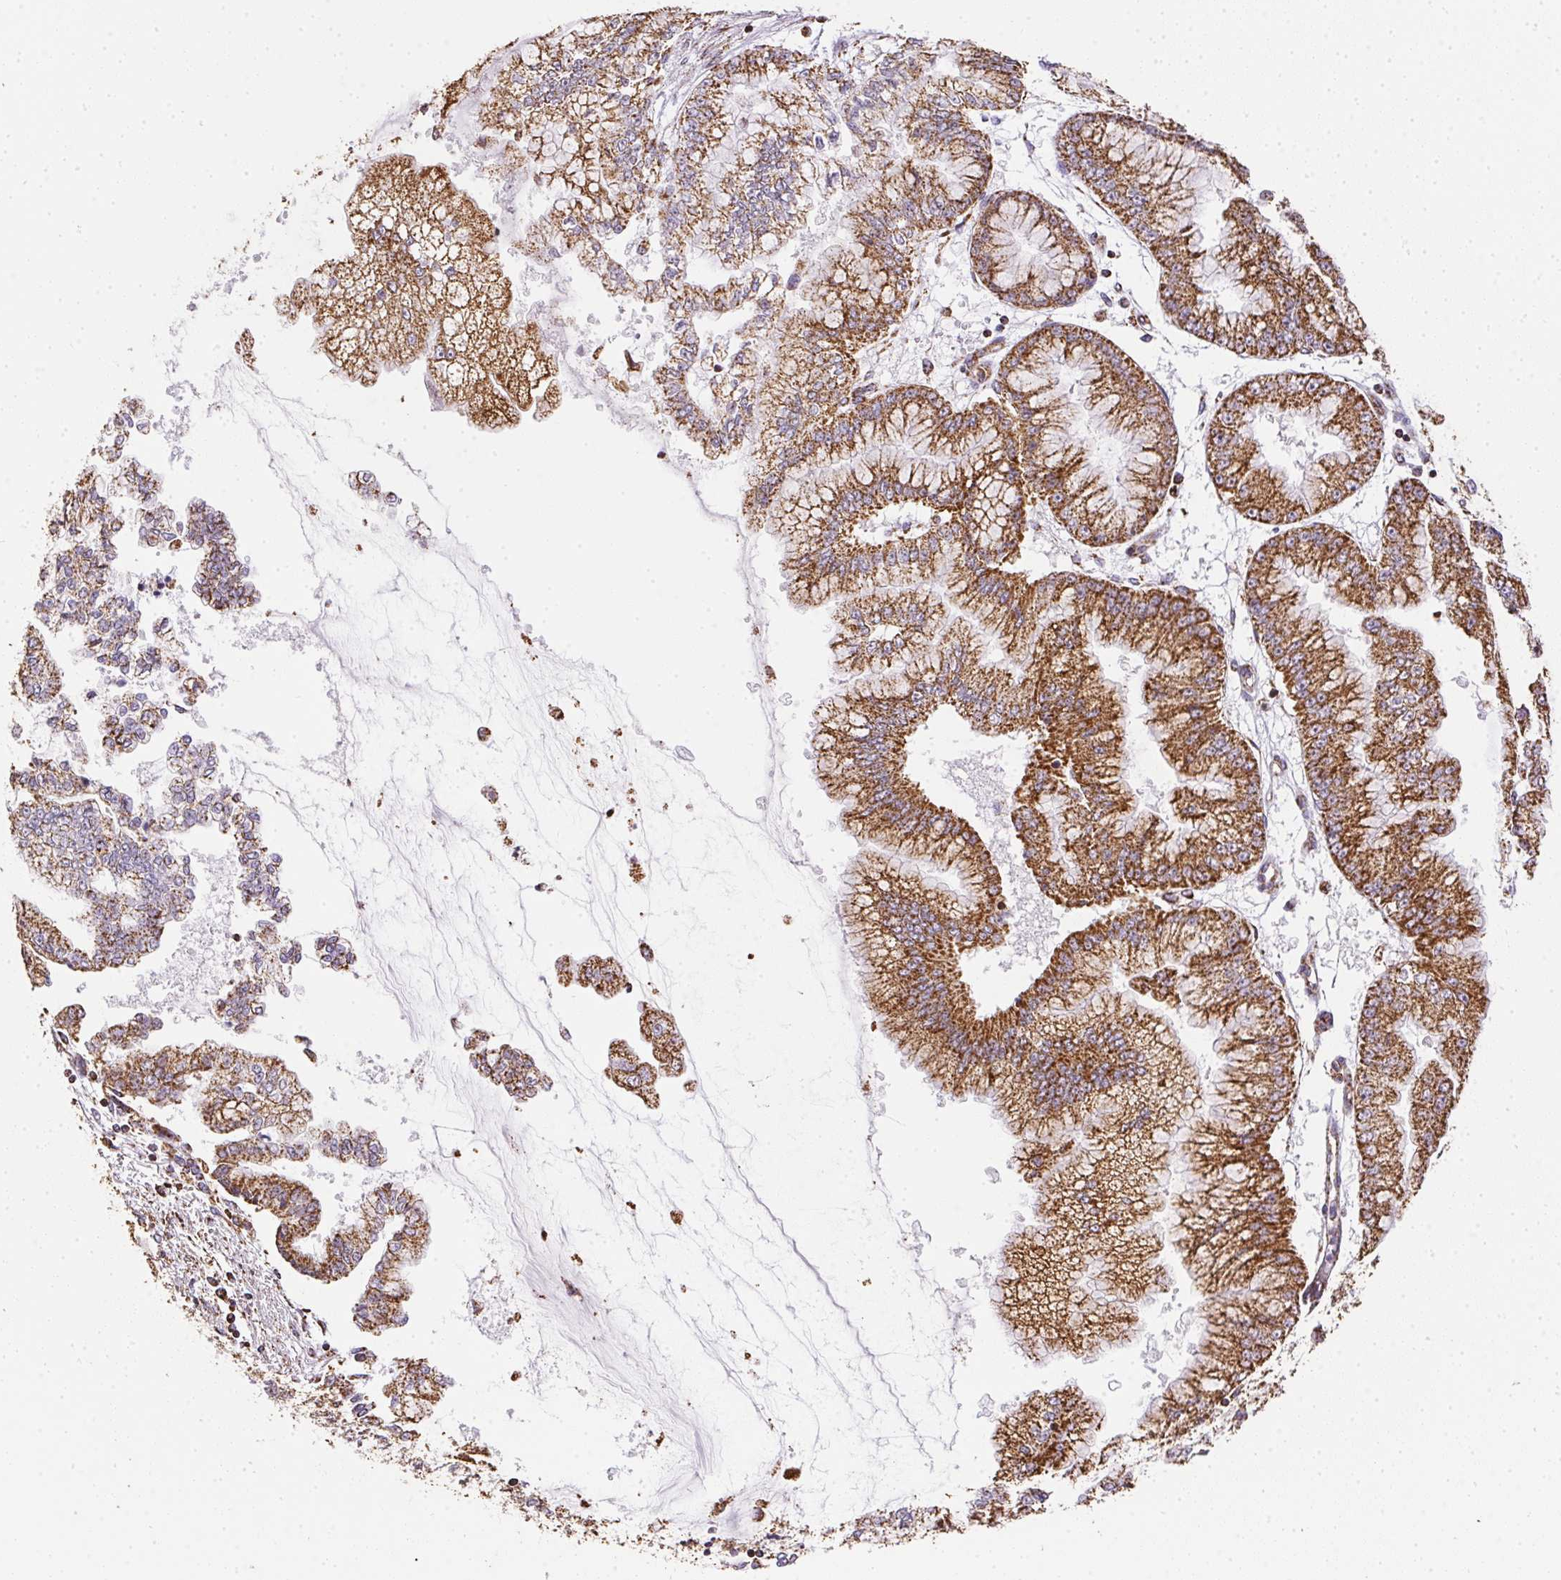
{"staining": {"intensity": "strong", "quantity": ">75%", "location": "cytoplasmic/membranous"}, "tissue": "stomach cancer", "cell_type": "Tumor cells", "image_type": "cancer", "snomed": [{"axis": "morphology", "description": "Adenocarcinoma, NOS"}, {"axis": "topography", "description": "Stomach, upper"}], "caption": "A brown stain highlights strong cytoplasmic/membranous staining of a protein in human stomach cancer (adenocarcinoma) tumor cells.", "gene": "MAPK11", "patient": {"sex": "female", "age": 74}}